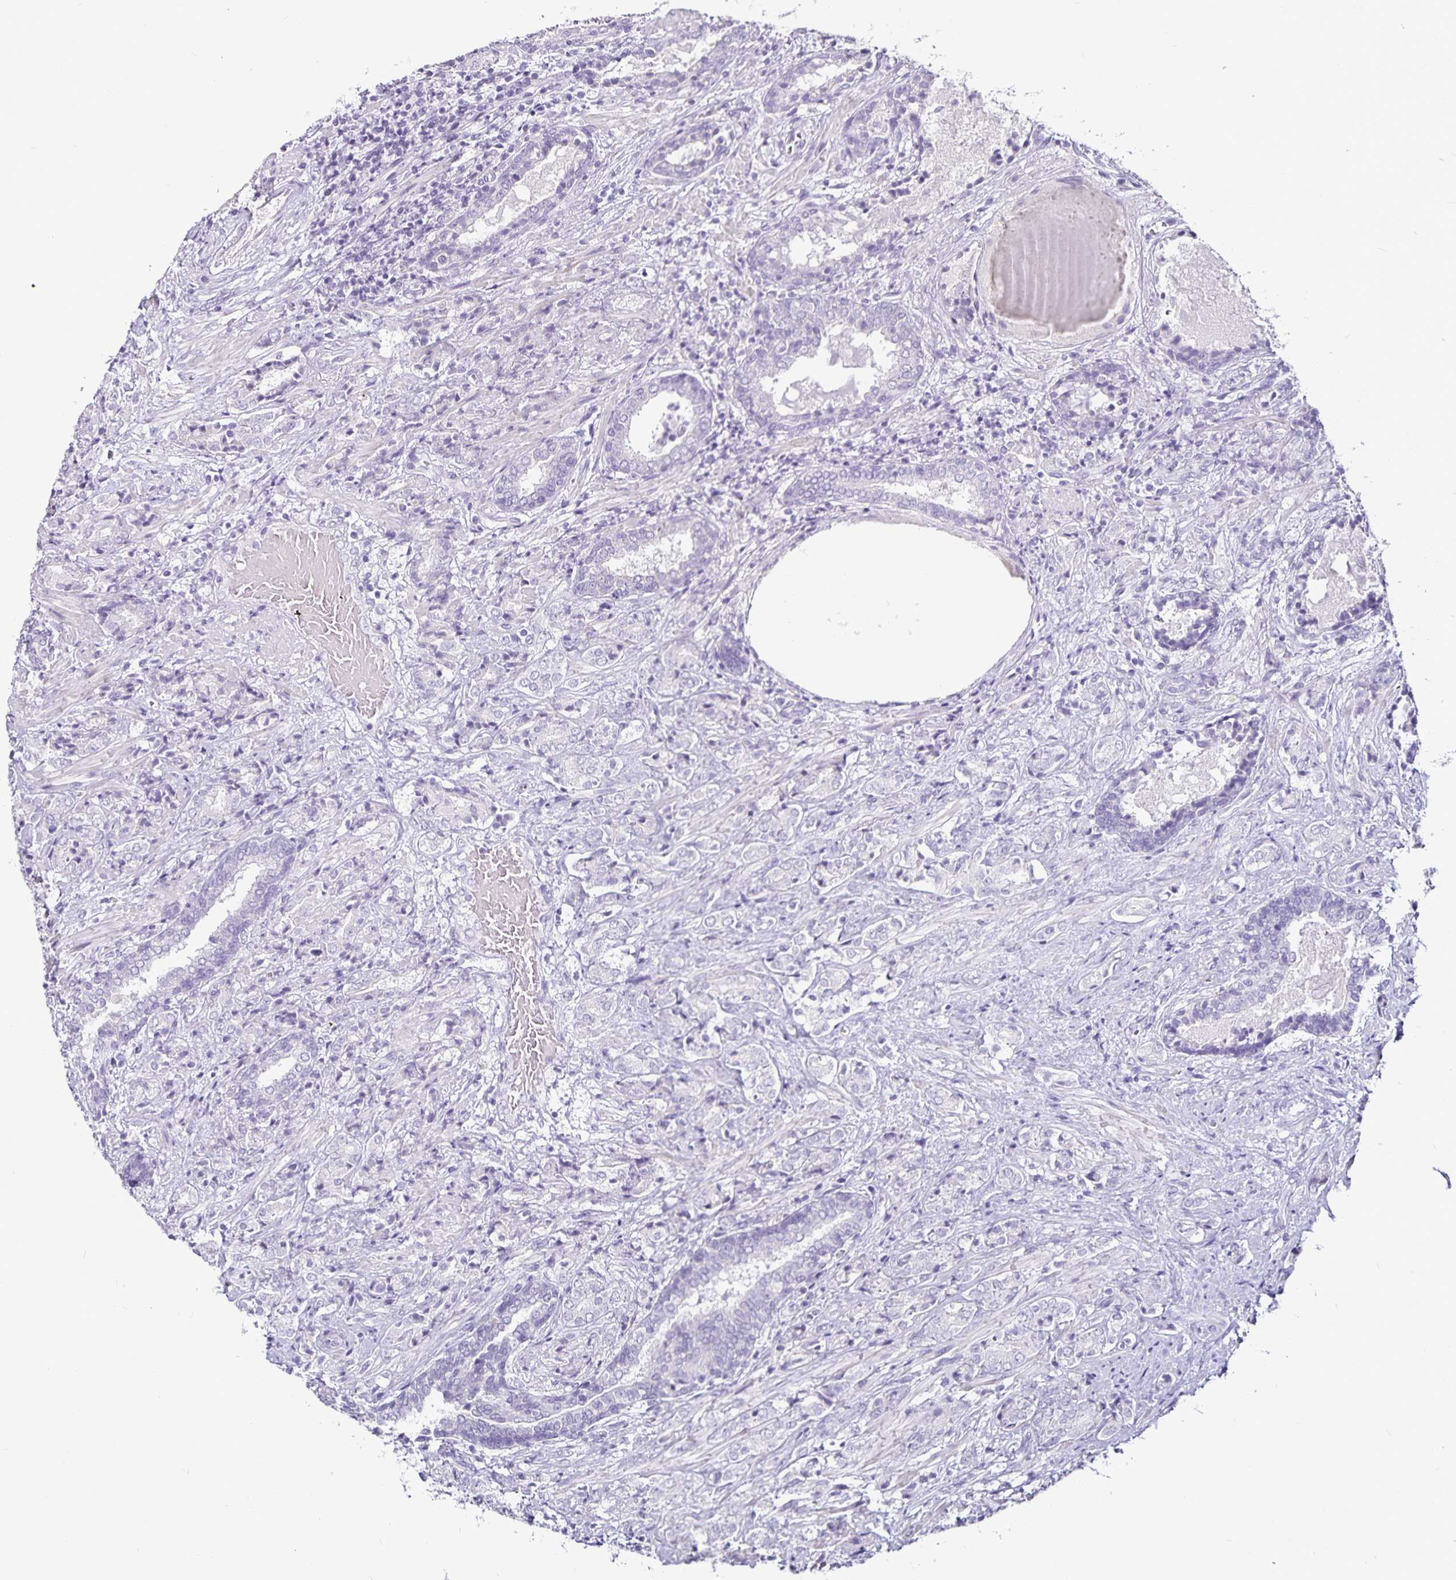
{"staining": {"intensity": "negative", "quantity": "none", "location": "none"}, "tissue": "prostate cancer", "cell_type": "Tumor cells", "image_type": "cancer", "snomed": [{"axis": "morphology", "description": "Adenocarcinoma, High grade"}, {"axis": "topography", "description": "Prostate"}], "caption": "Tumor cells are negative for protein expression in human adenocarcinoma (high-grade) (prostate). (DAB immunohistochemistry (IHC) visualized using brightfield microscopy, high magnification).", "gene": "CA12", "patient": {"sex": "male", "age": 62}}